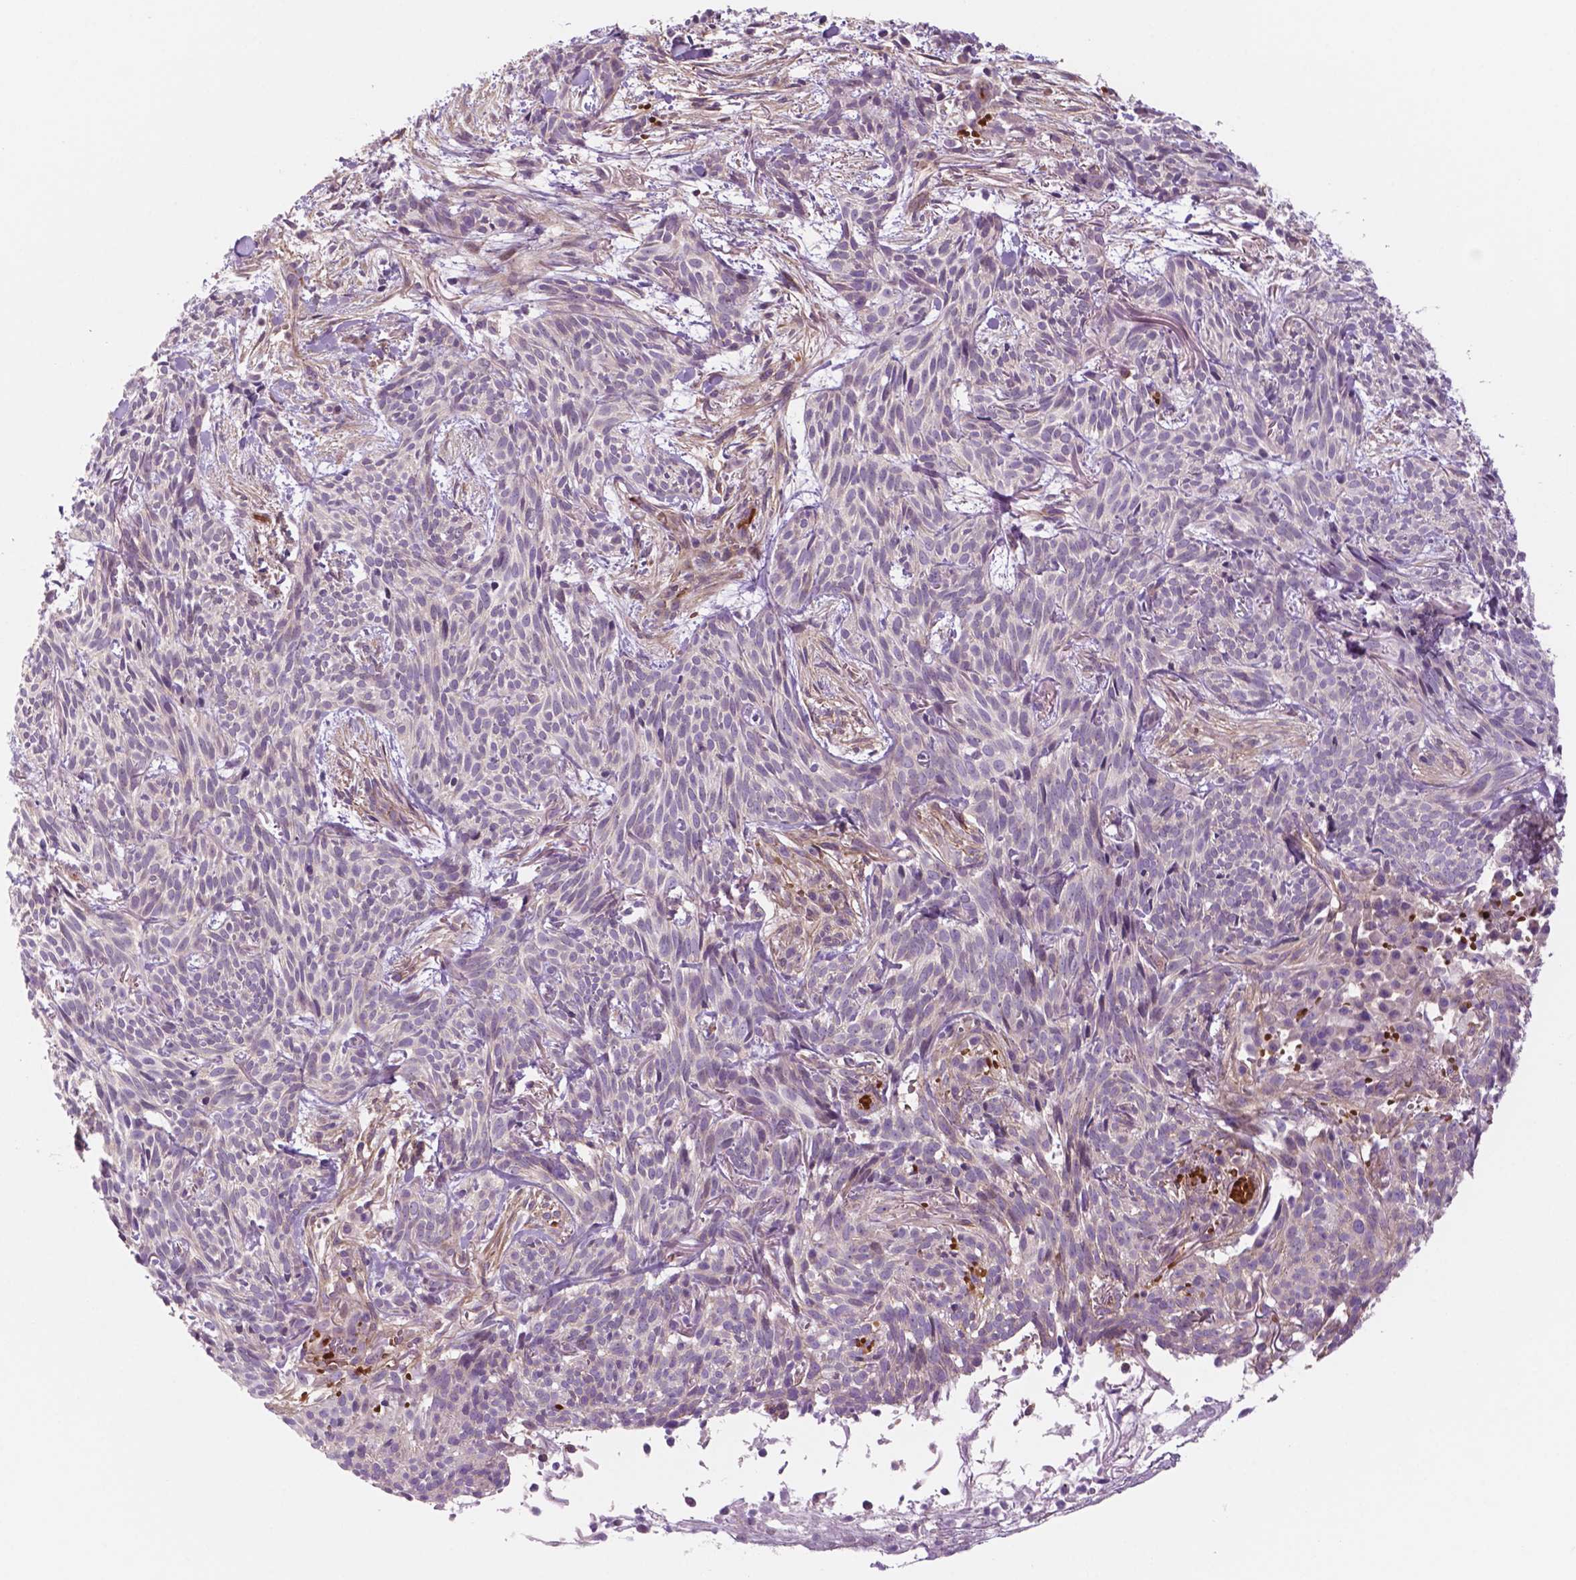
{"staining": {"intensity": "negative", "quantity": "none", "location": "none"}, "tissue": "skin cancer", "cell_type": "Tumor cells", "image_type": "cancer", "snomed": [{"axis": "morphology", "description": "Basal cell carcinoma"}, {"axis": "topography", "description": "Skin"}], "caption": "Image shows no protein positivity in tumor cells of skin cancer tissue.", "gene": "RND3", "patient": {"sex": "male", "age": 71}}